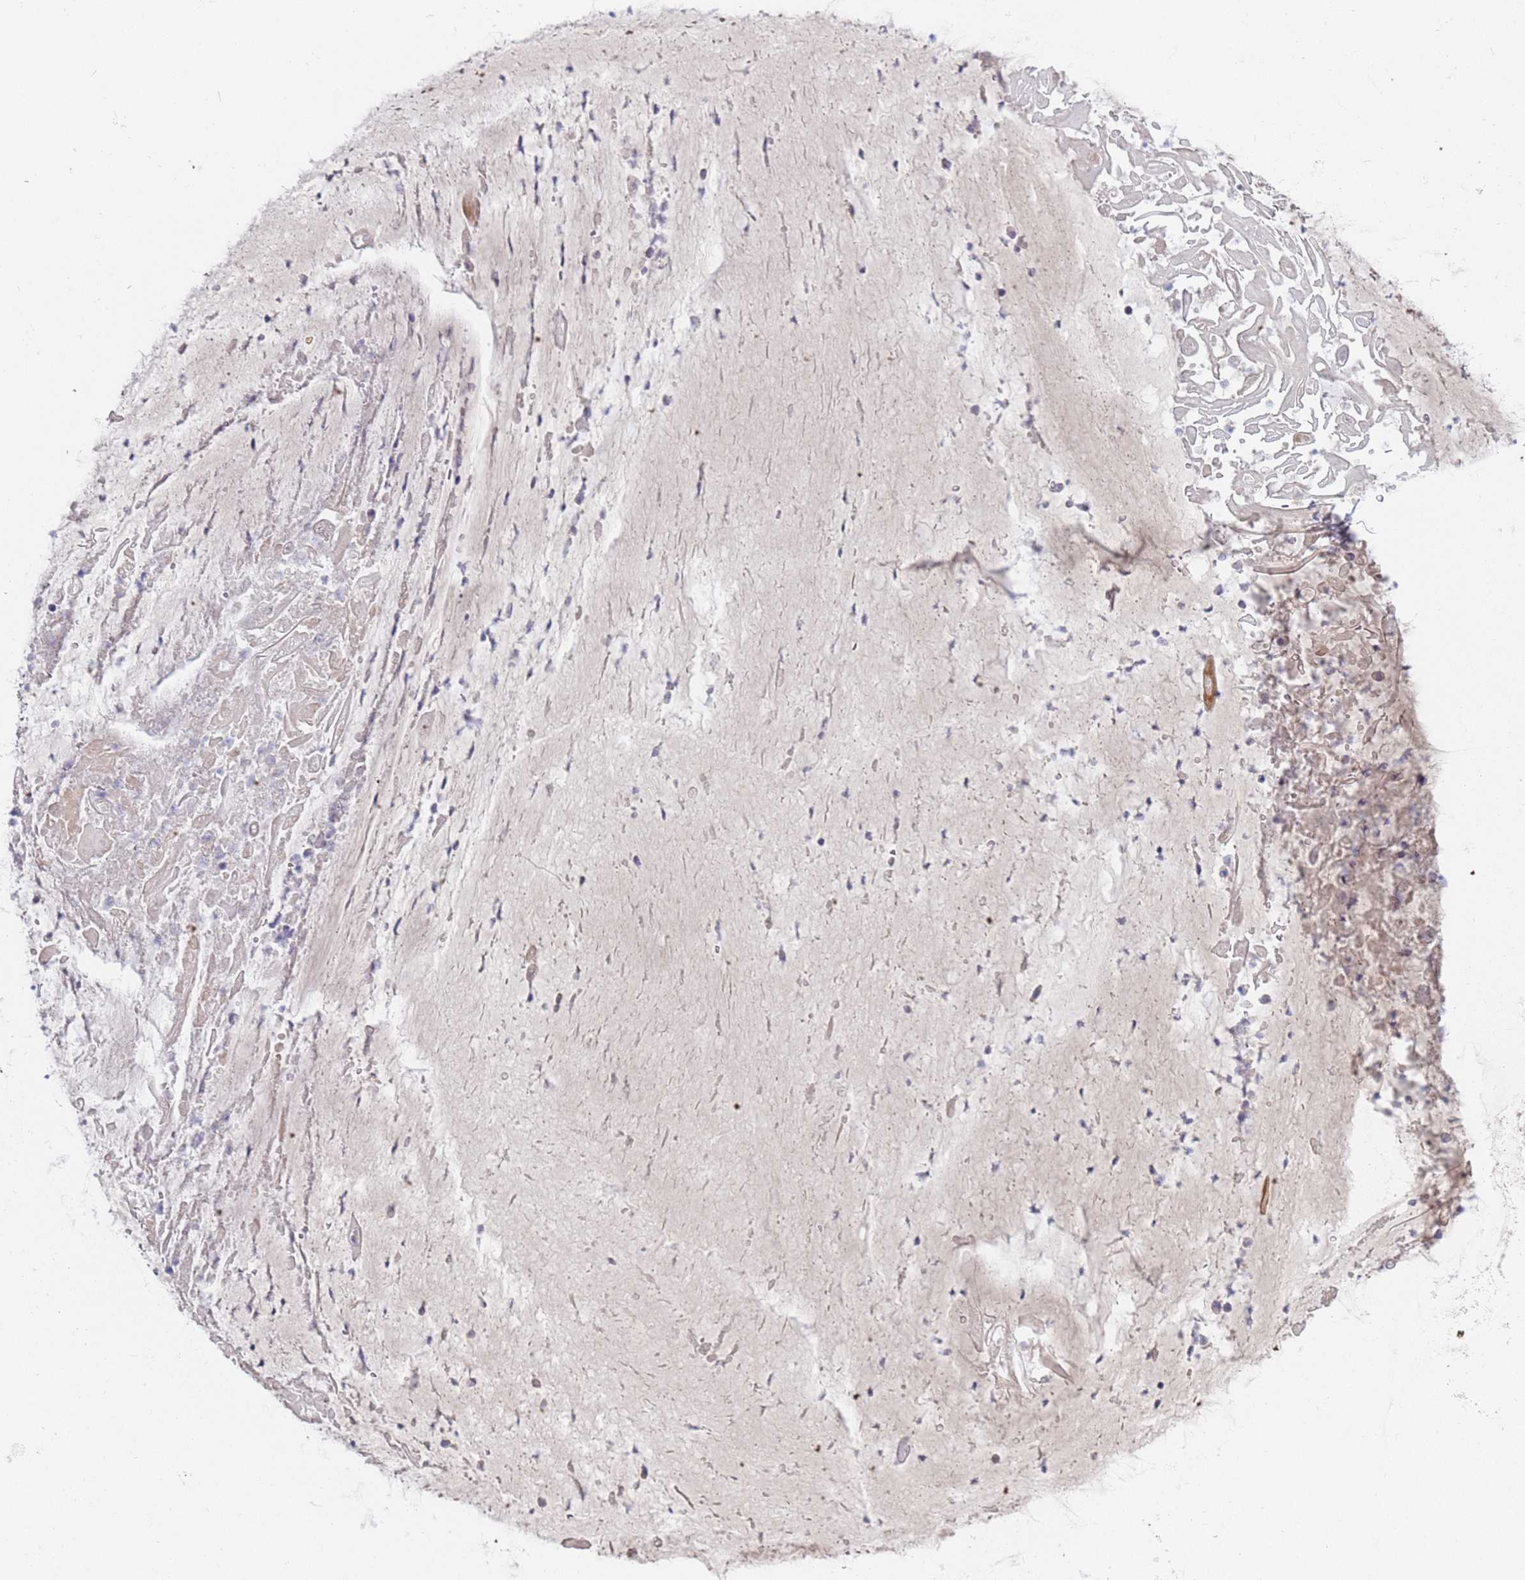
{"staining": {"intensity": "negative", "quantity": "none", "location": "none"}, "tissue": "adipose tissue", "cell_type": "Adipocytes", "image_type": "normal", "snomed": [{"axis": "morphology", "description": "Normal tissue, NOS"}, {"axis": "topography", "description": "Lymph node"}, {"axis": "topography", "description": "Cartilage tissue"}, {"axis": "topography", "description": "Bronchus"}], "caption": "High power microscopy photomicrograph of an IHC photomicrograph of normal adipose tissue, revealing no significant staining in adipocytes.", "gene": "TRMT10A", "patient": {"sex": "male", "age": 63}}